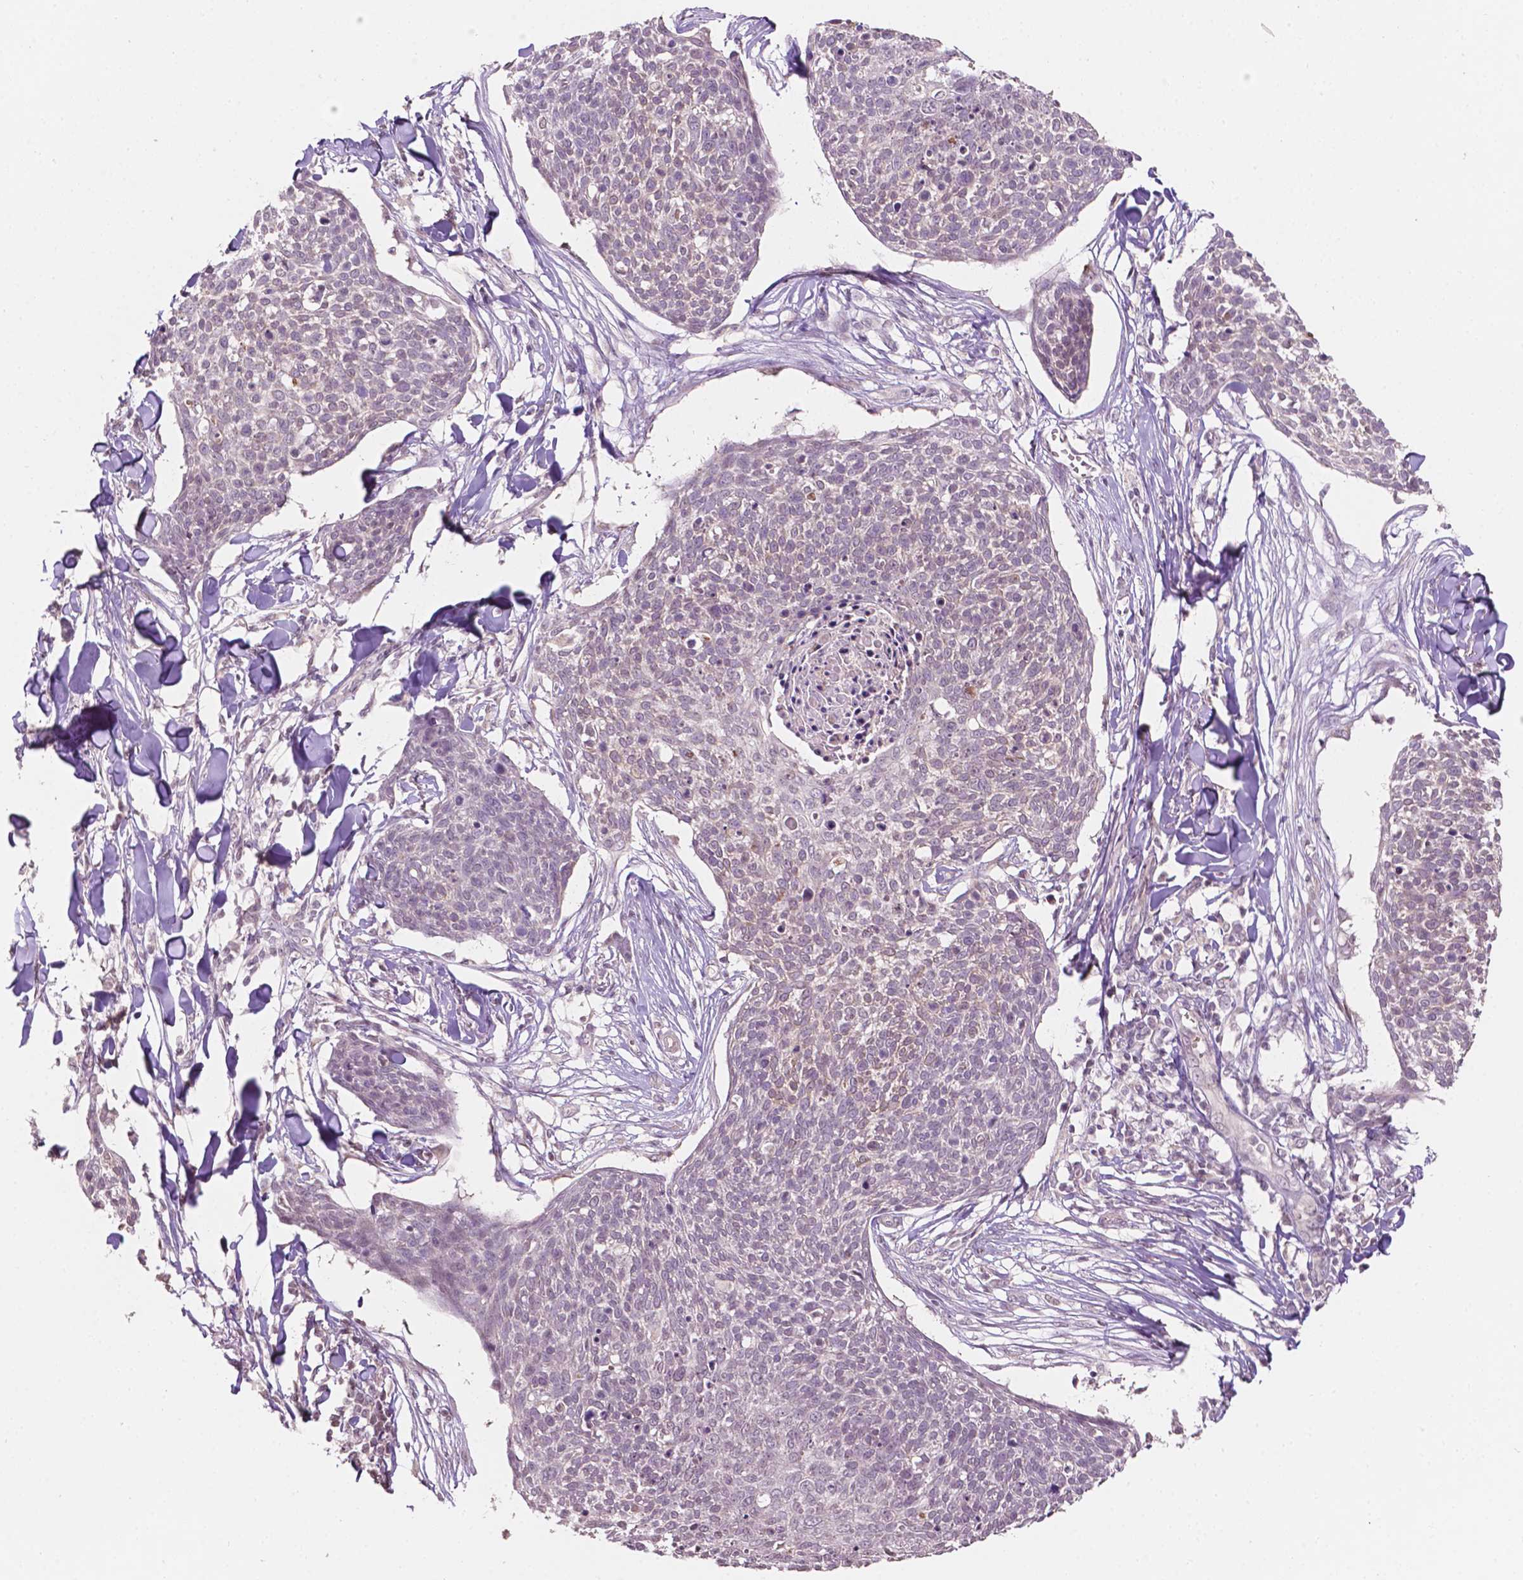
{"staining": {"intensity": "negative", "quantity": "none", "location": "none"}, "tissue": "skin cancer", "cell_type": "Tumor cells", "image_type": "cancer", "snomed": [{"axis": "morphology", "description": "Squamous cell carcinoma, NOS"}, {"axis": "topography", "description": "Skin"}, {"axis": "topography", "description": "Vulva"}], "caption": "Tumor cells show no significant positivity in skin squamous cell carcinoma.", "gene": "NOS1AP", "patient": {"sex": "female", "age": 75}}